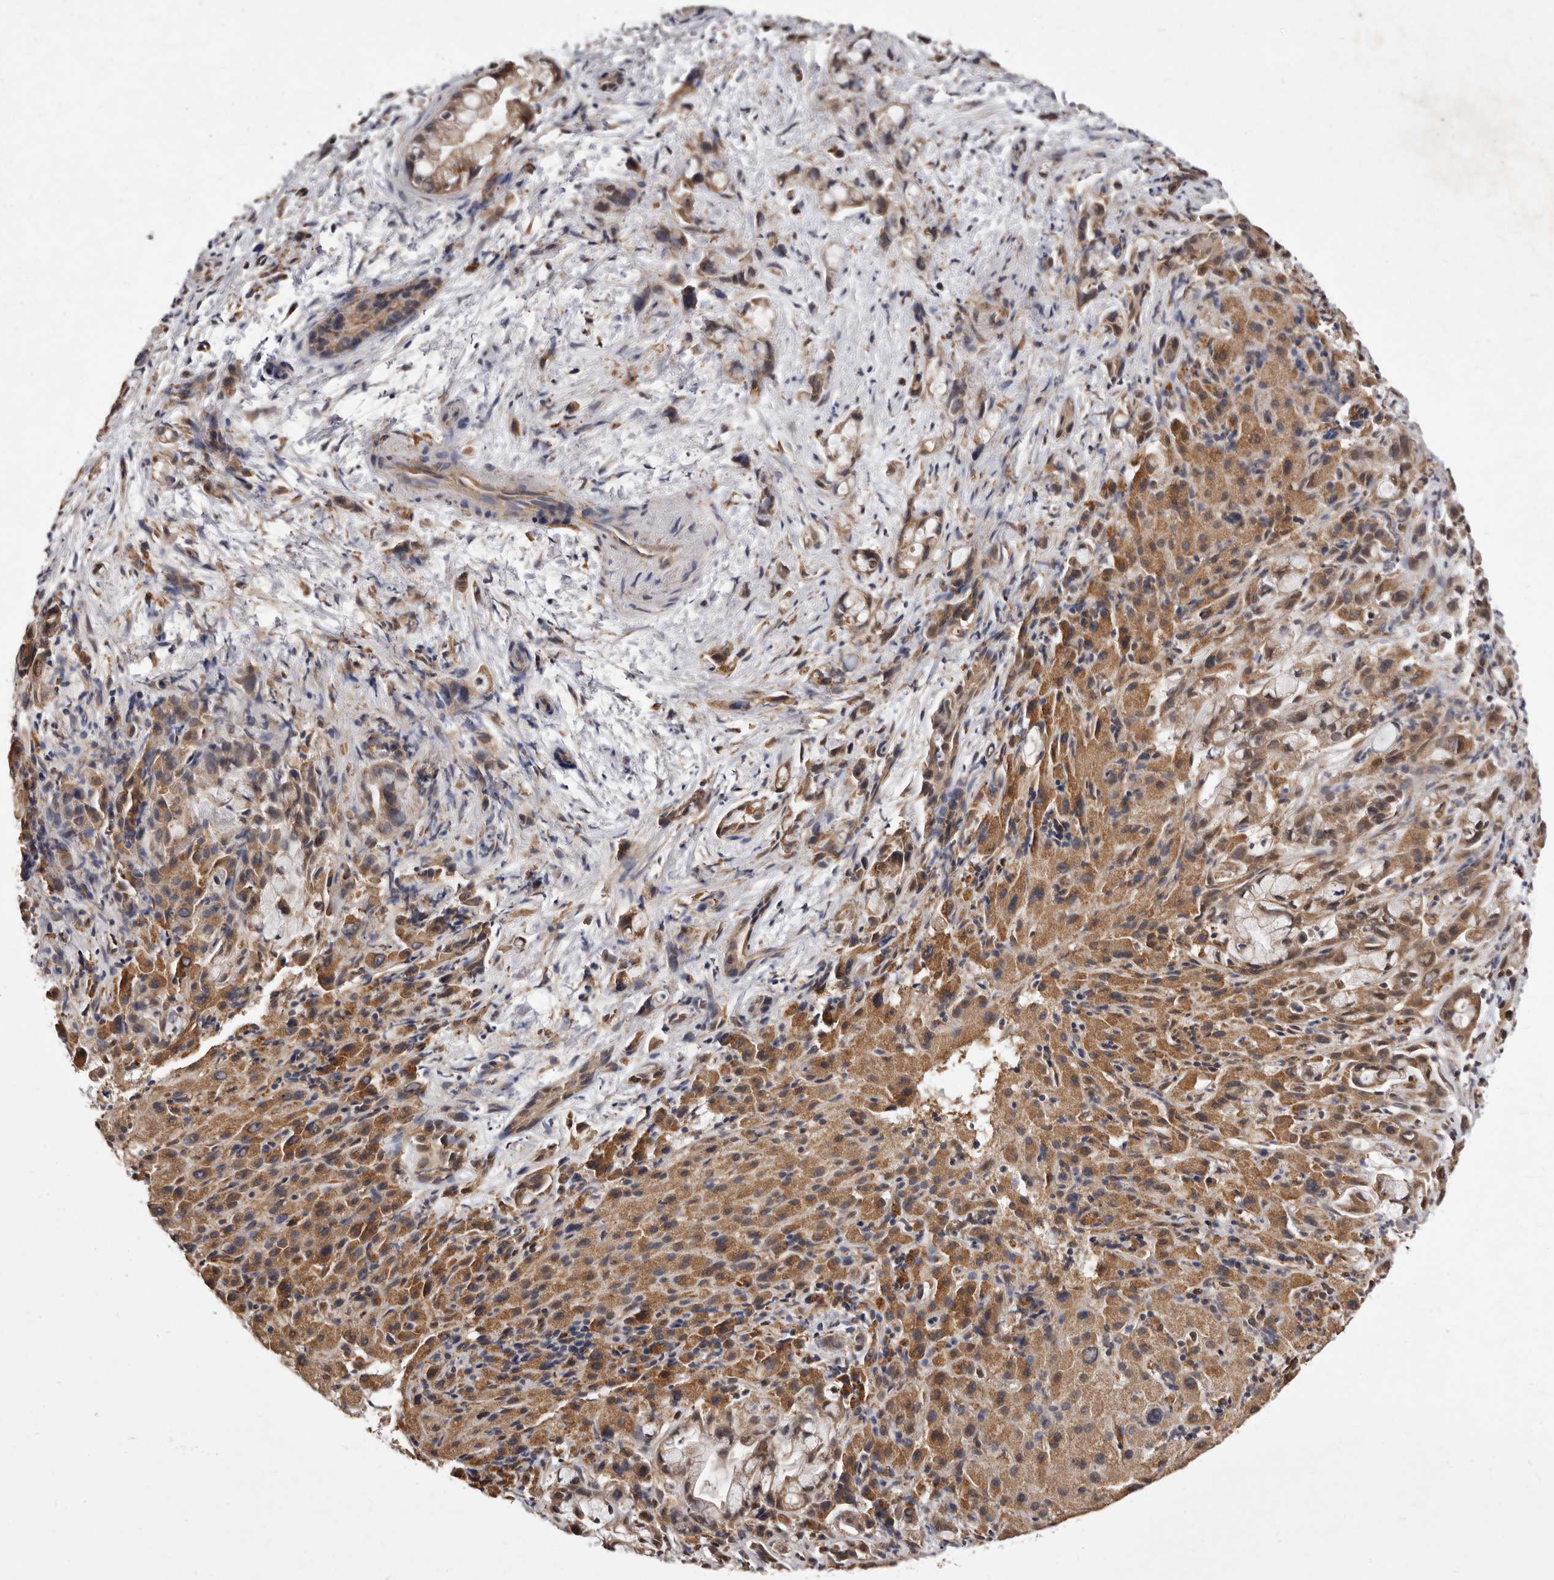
{"staining": {"intensity": "moderate", "quantity": ">75%", "location": "cytoplasmic/membranous"}, "tissue": "liver cancer", "cell_type": "Tumor cells", "image_type": "cancer", "snomed": [{"axis": "morphology", "description": "Cholangiocarcinoma"}, {"axis": "topography", "description": "Liver"}], "caption": "Liver cancer stained with a protein marker exhibits moderate staining in tumor cells.", "gene": "RRM2B", "patient": {"sex": "female", "age": 72}}